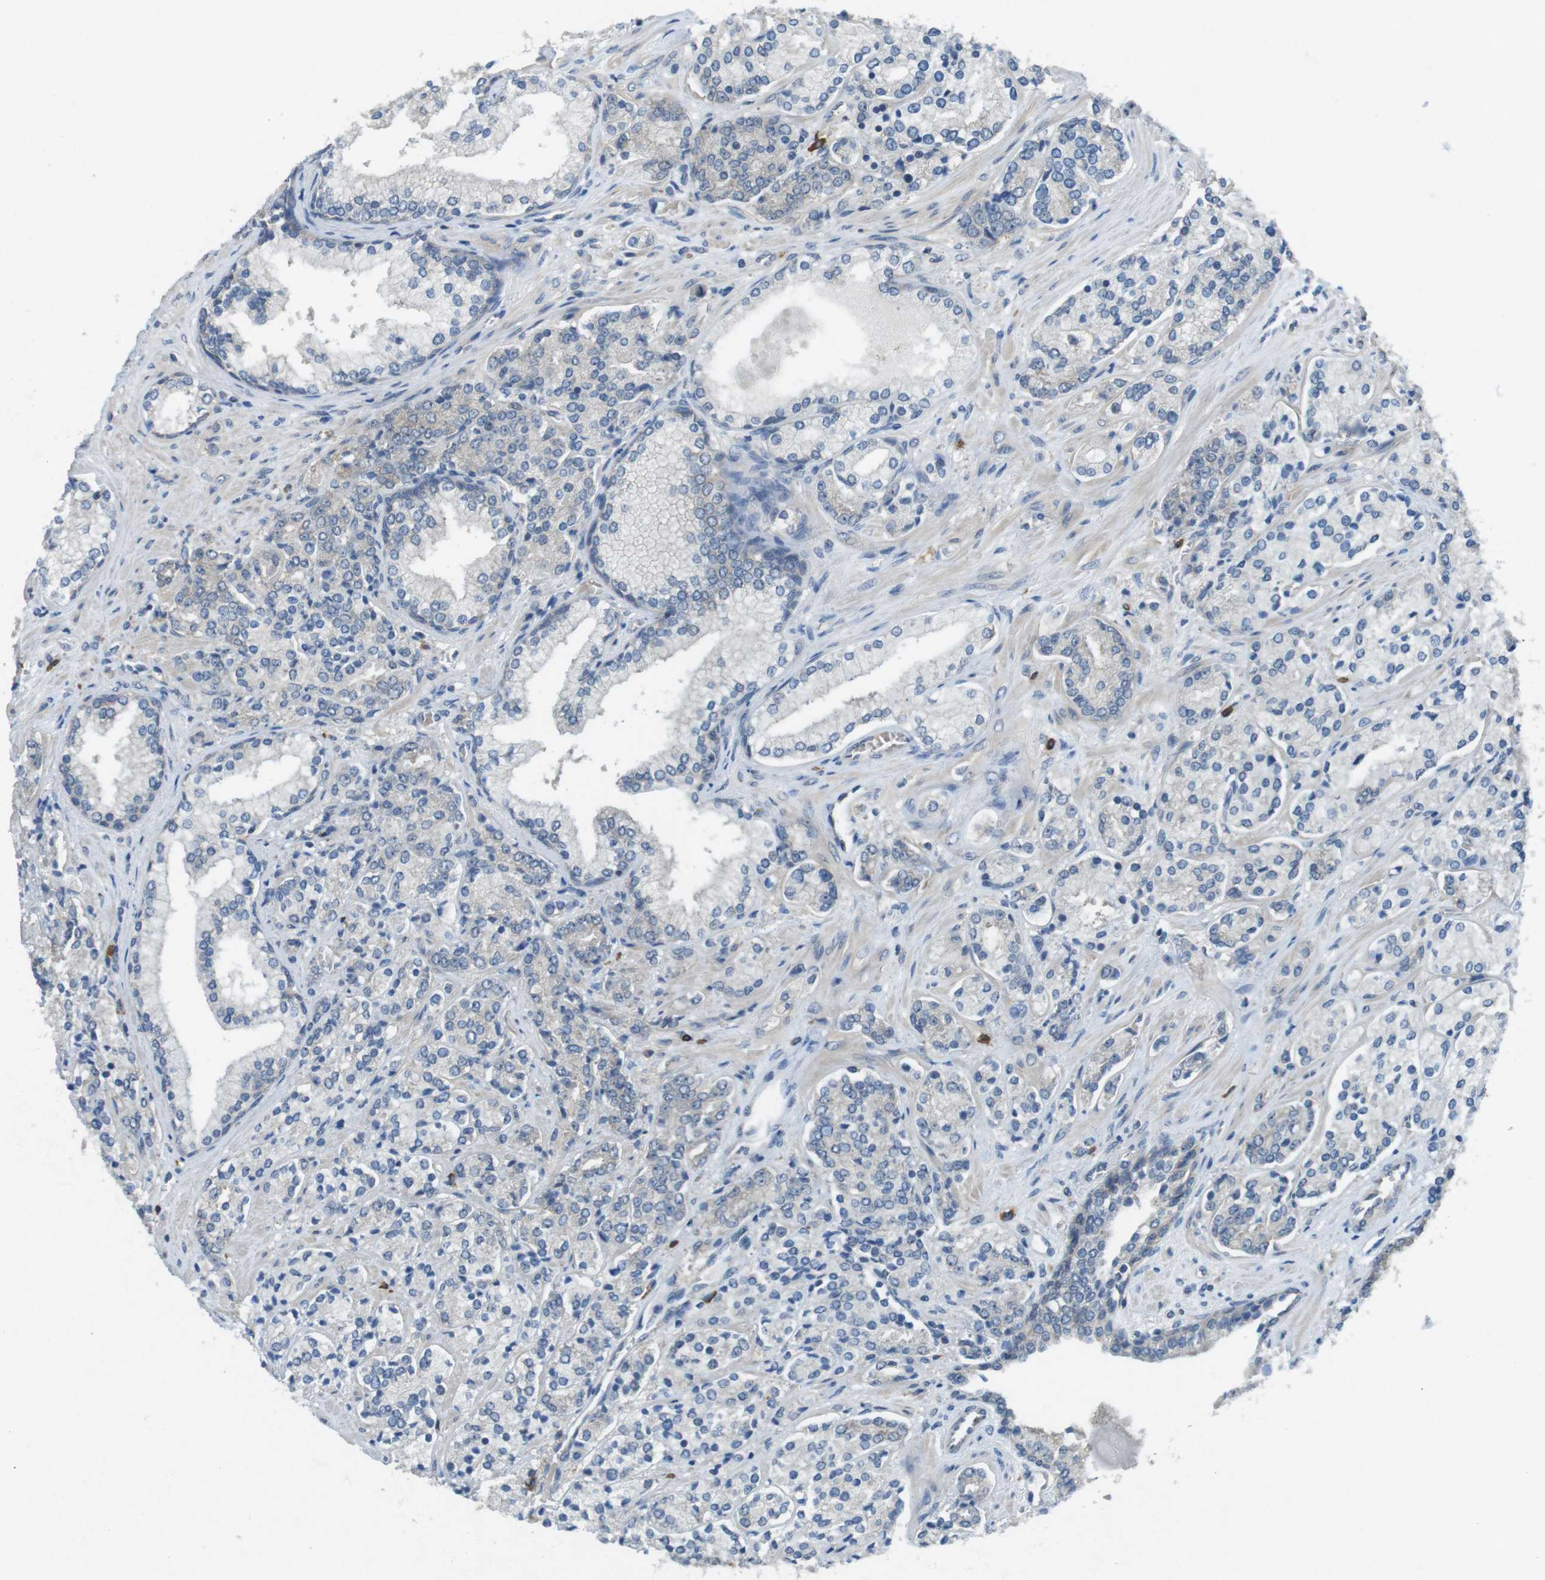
{"staining": {"intensity": "negative", "quantity": "none", "location": "none"}, "tissue": "prostate cancer", "cell_type": "Tumor cells", "image_type": "cancer", "snomed": [{"axis": "morphology", "description": "Adenocarcinoma, High grade"}, {"axis": "topography", "description": "Prostate"}], "caption": "Prostate high-grade adenocarcinoma was stained to show a protein in brown. There is no significant positivity in tumor cells. Brightfield microscopy of IHC stained with DAB (brown) and hematoxylin (blue), captured at high magnification.", "gene": "SUGT1", "patient": {"sex": "male", "age": 71}}